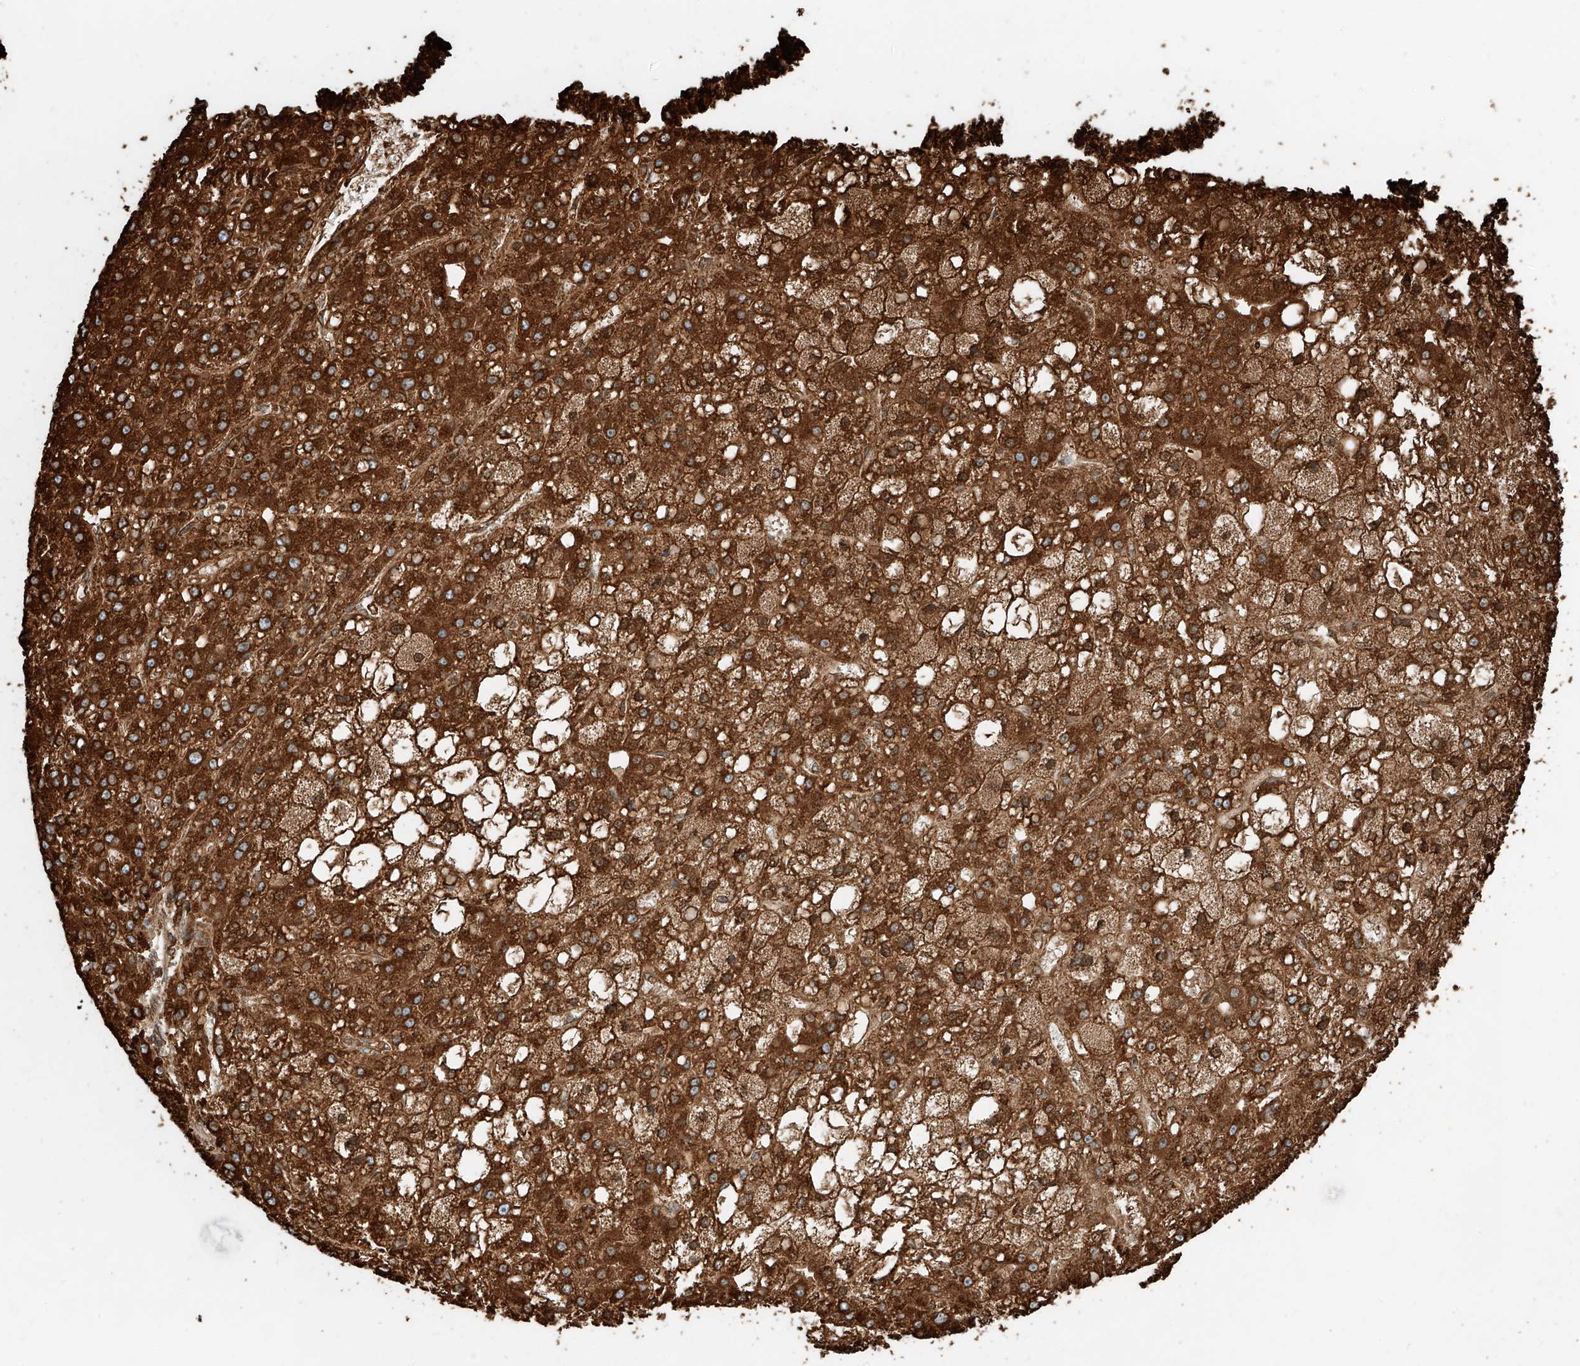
{"staining": {"intensity": "strong", "quantity": ">75%", "location": "cytoplasmic/membranous"}, "tissue": "liver cancer", "cell_type": "Tumor cells", "image_type": "cancer", "snomed": [{"axis": "morphology", "description": "Carcinoma, Hepatocellular, NOS"}, {"axis": "topography", "description": "Liver"}], "caption": "Liver hepatocellular carcinoma tissue displays strong cytoplasmic/membranous positivity in about >75% of tumor cells, visualized by immunohistochemistry. The staining is performed using DAB (3,3'-diaminobenzidine) brown chromogen to label protein expression. The nuclei are counter-stained blue using hematoxylin.", "gene": "CEP162", "patient": {"sex": "male", "age": 67}}